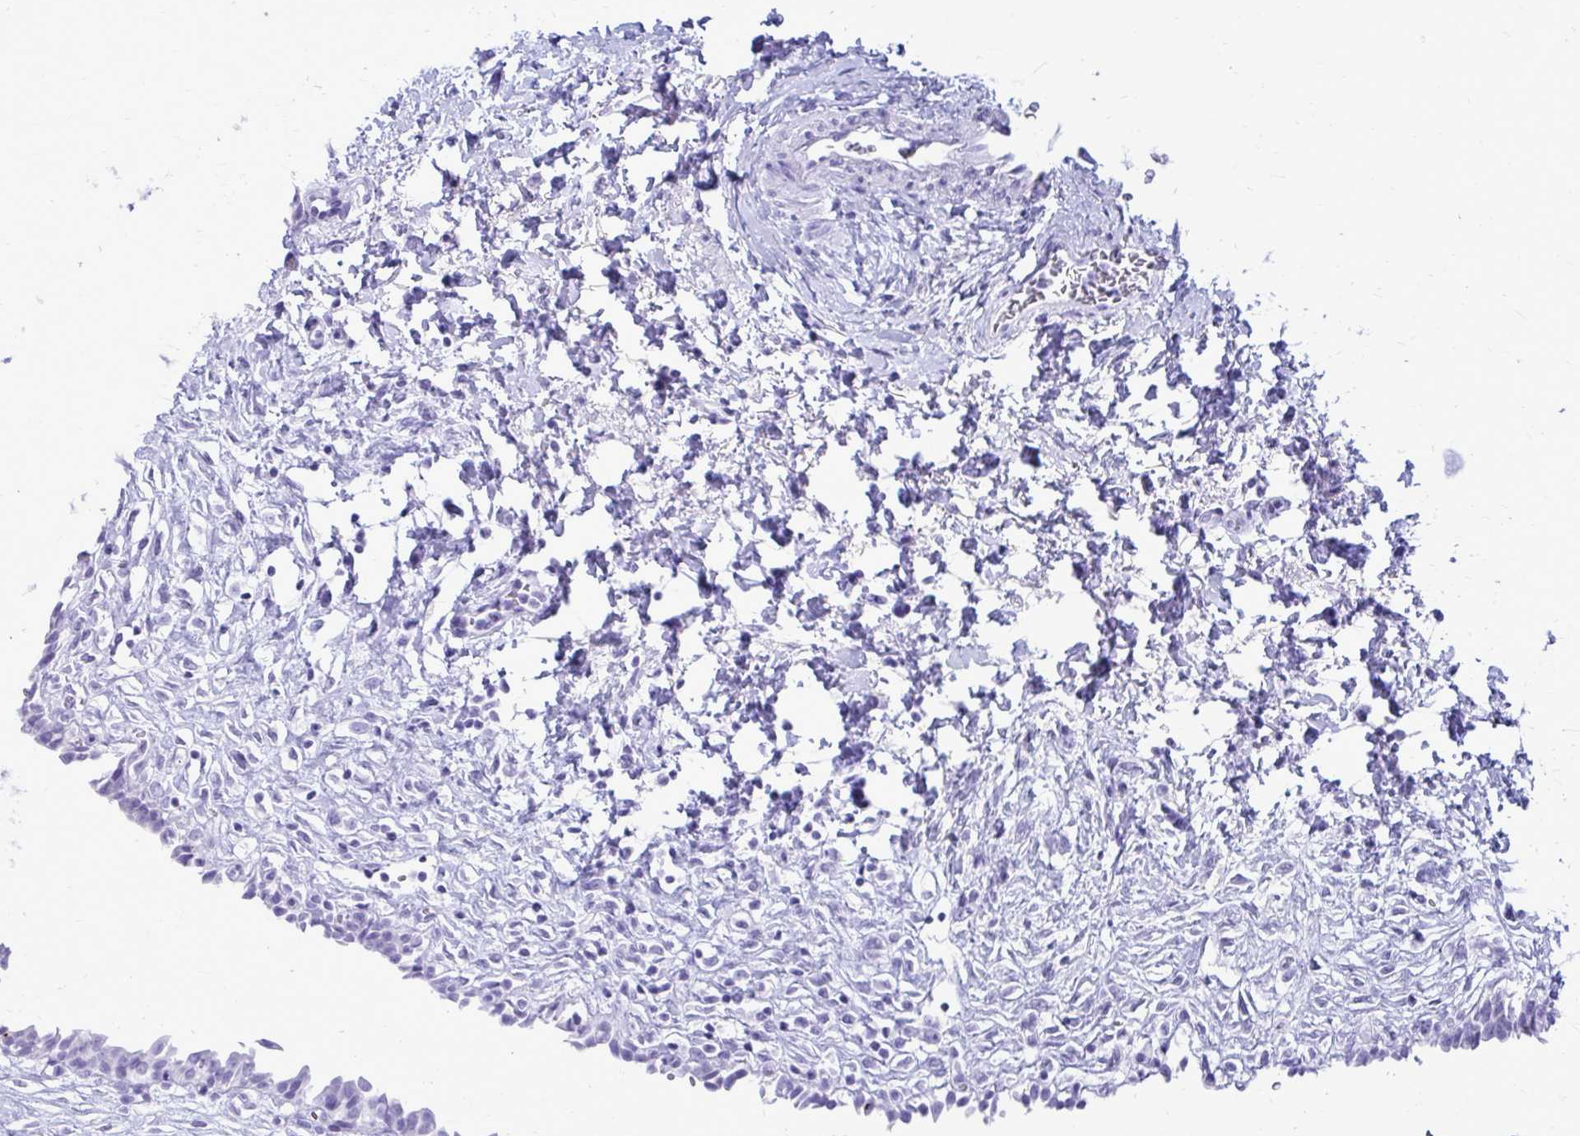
{"staining": {"intensity": "negative", "quantity": "none", "location": "none"}, "tissue": "urinary bladder", "cell_type": "Urothelial cells", "image_type": "normal", "snomed": [{"axis": "morphology", "description": "Normal tissue, NOS"}, {"axis": "topography", "description": "Urinary bladder"}], "caption": "Immunohistochemical staining of benign urinary bladder displays no significant expression in urothelial cells.", "gene": "OR10R2", "patient": {"sex": "male", "age": 37}}